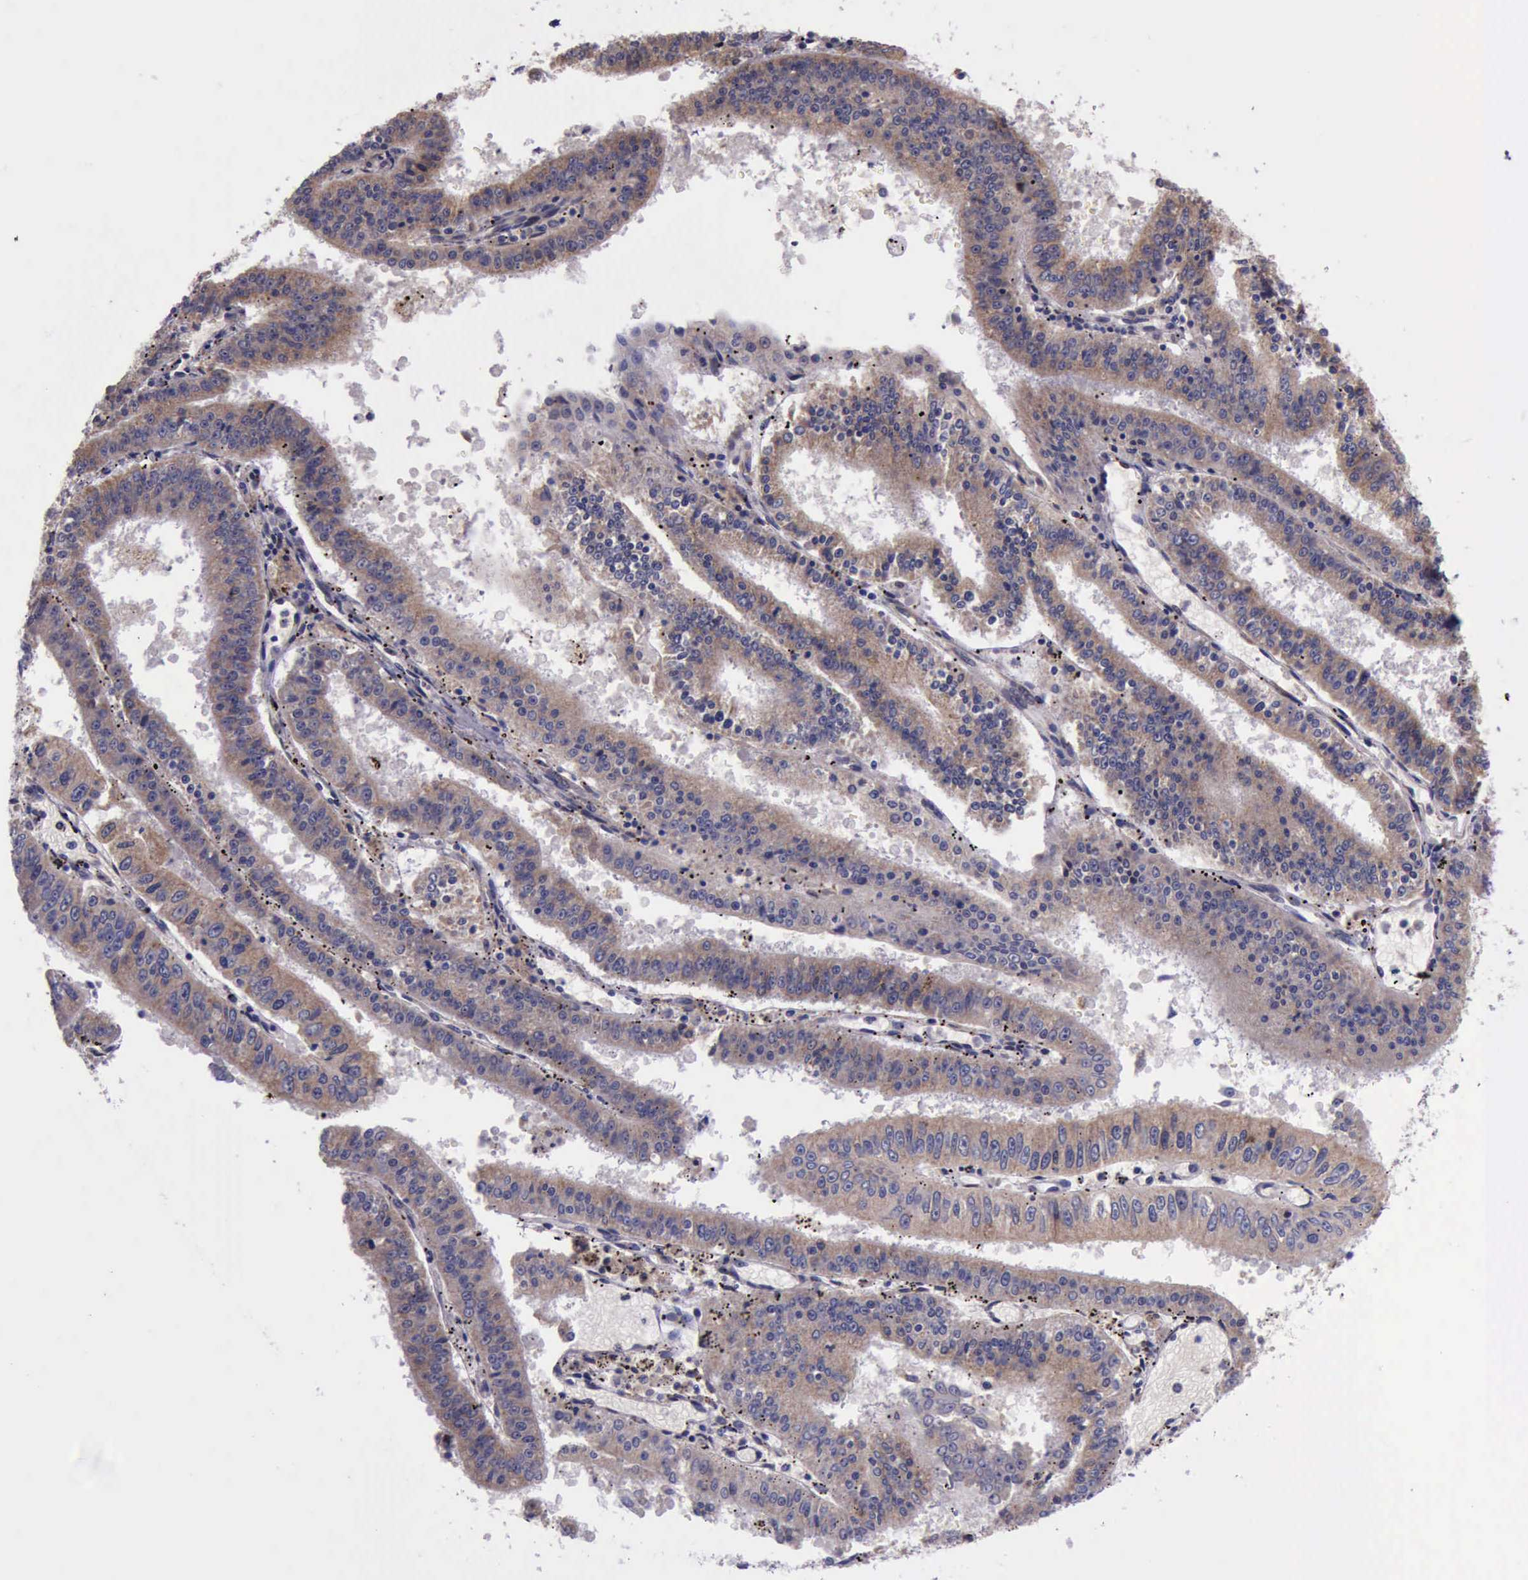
{"staining": {"intensity": "moderate", "quantity": ">75%", "location": "cytoplasmic/membranous"}, "tissue": "endometrial cancer", "cell_type": "Tumor cells", "image_type": "cancer", "snomed": [{"axis": "morphology", "description": "Adenocarcinoma, NOS"}, {"axis": "topography", "description": "Endometrium"}], "caption": "Adenocarcinoma (endometrial) was stained to show a protein in brown. There is medium levels of moderate cytoplasmic/membranous expression in approximately >75% of tumor cells.", "gene": "PLEK2", "patient": {"sex": "female", "age": 66}}